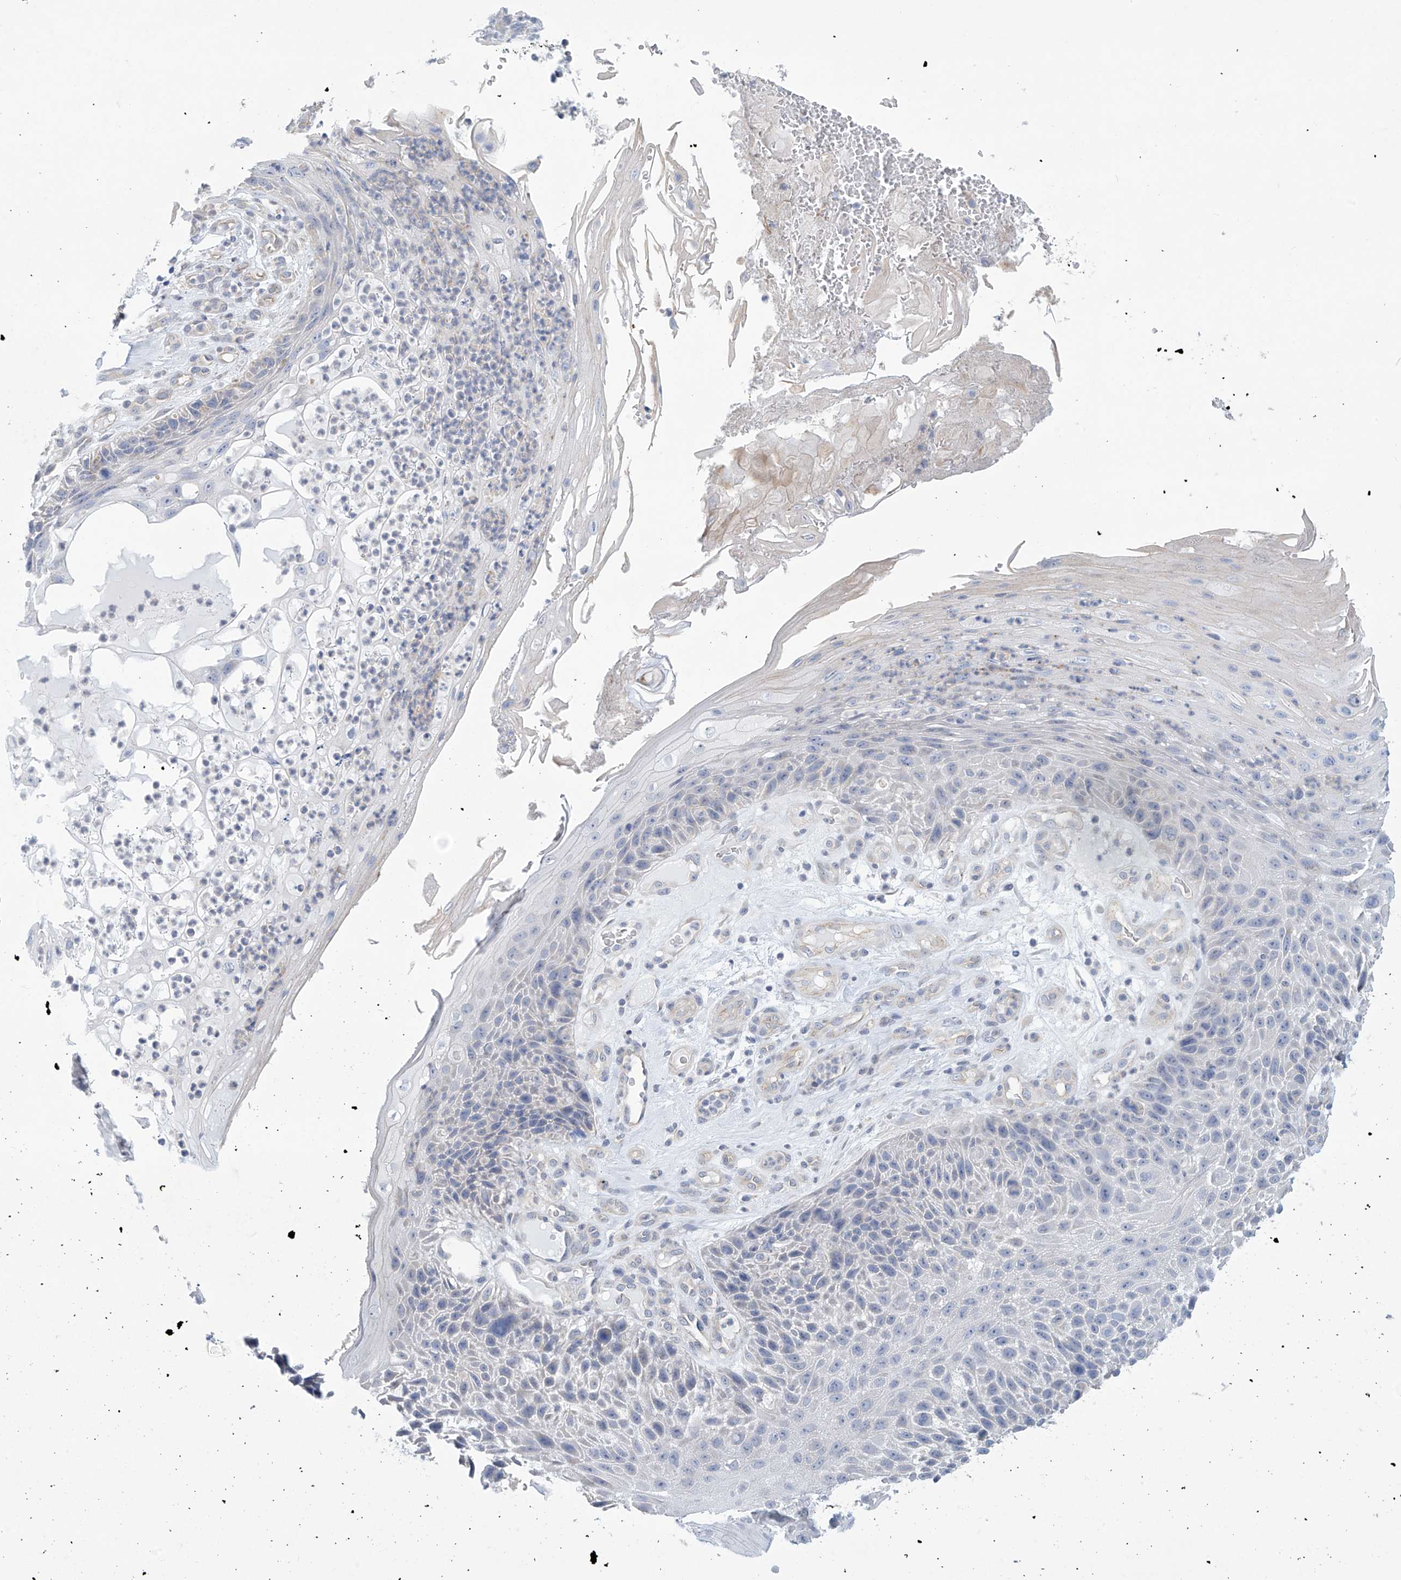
{"staining": {"intensity": "negative", "quantity": "none", "location": "none"}, "tissue": "skin cancer", "cell_type": "Tumor cells", "image_type": "cancer", "snomed": [{"axis": "morphology", "description": "Squamous cell carcinoma, NOS"}, {"axis": "topography", "description": "Skin"}], "caption": "A high-resolution photomicrograph shows IHC staining of skin squamous cell carcinoma, which displays no significant staining in tumor cells.", "gene": "ABHD13", "patient": {"sex": "female", "age": 88}}